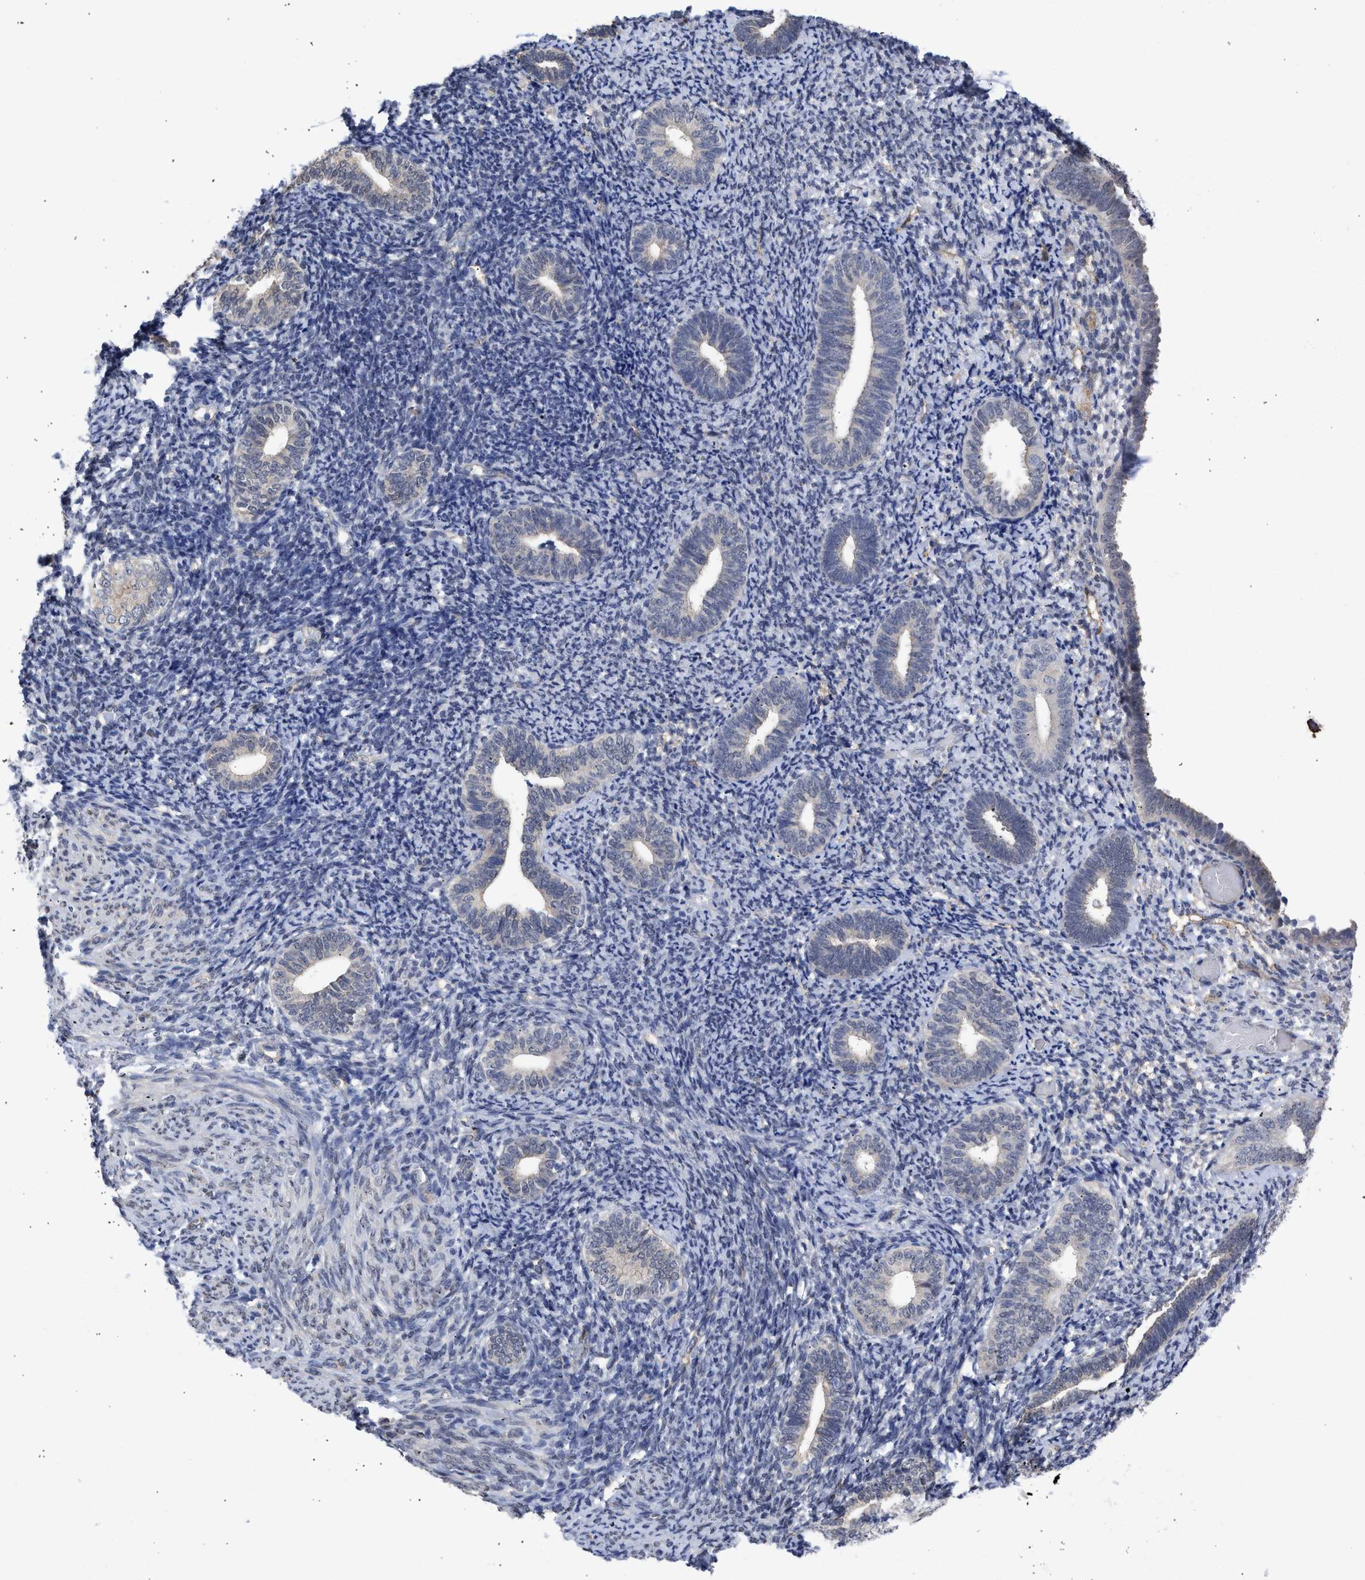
{"staining": {"intensity": "negative", "quantity": "none", "location": "none"}, "tissue": "endometrium", "cell_type": "Cells in endometrial stroma", "image_type": "normal", "snomed": [{"axis": "morphology", "description": "Normal tissue, NOS"}, {"axis": "topography", "description": "Endometrium"}], "caption": "DAB immunohistochemical staining of benign human endometrium demonstrates no significant expression in cells in endometrial stroma. The staining was performed using DAB to visualize the protein expression in brown, while the nuclei were stained in blue with hematoxylin (Magnification: 20x).", "gene": "THRA", "patient": {"sex": "female", "age": 66}}